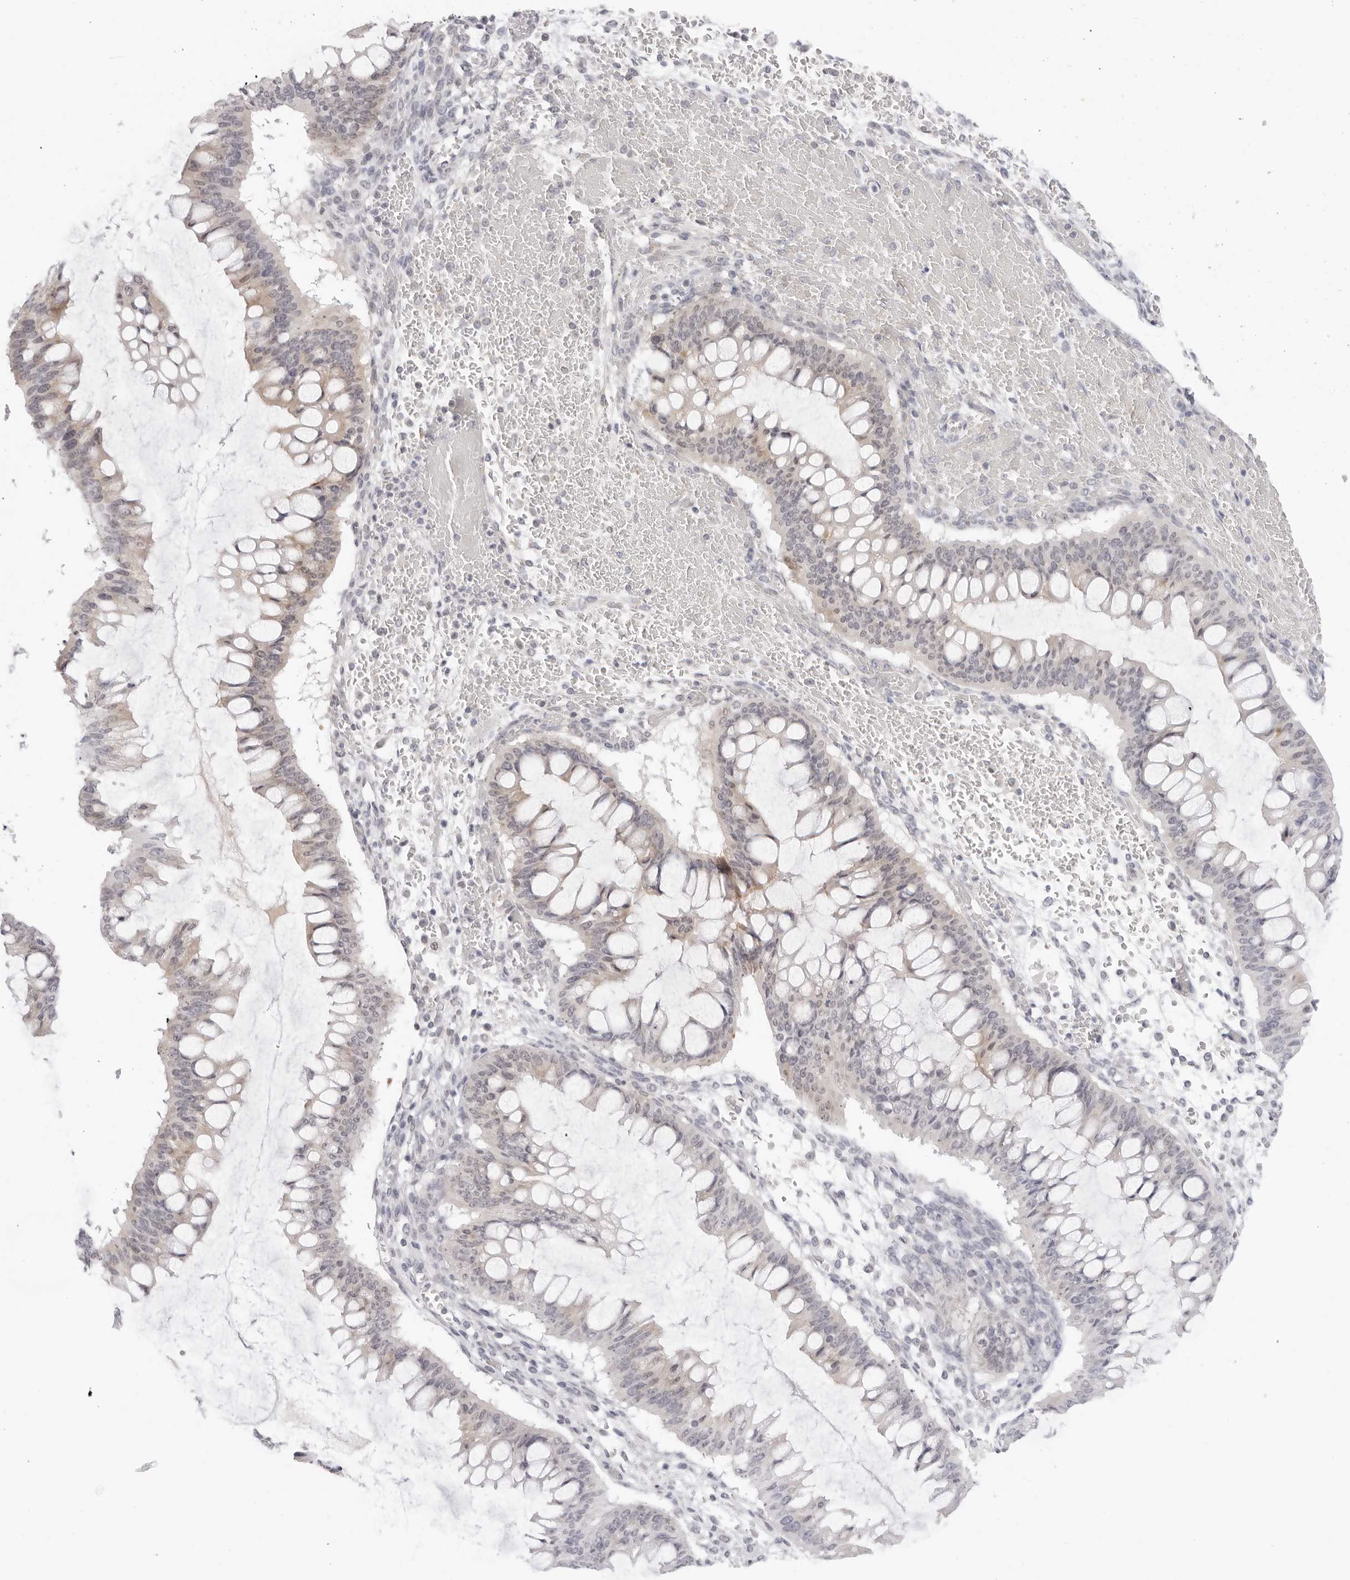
{"staining": {"intensity": "weak", "quantity": "<25%", "location": "cytoplasmic/membranous"}, "tissue": "ovarian cancer", "cell_type": "Tumor cells", "image_type": "cancer", "snomed": [{"axis": "morphology", "description": "Cystadenocarcinoma, mucinous, NOS"}, {"axis": "topography", "description": "Ovary"}], "caption": "Human ovarian cancer (mucinous cystadenocarcinoma) stained for a protein using immunohistochemistry (IHC) reveals no positivity in tumor cells.", "gene": "EDN2", "patient": {"sex": "female", "age": 73}}